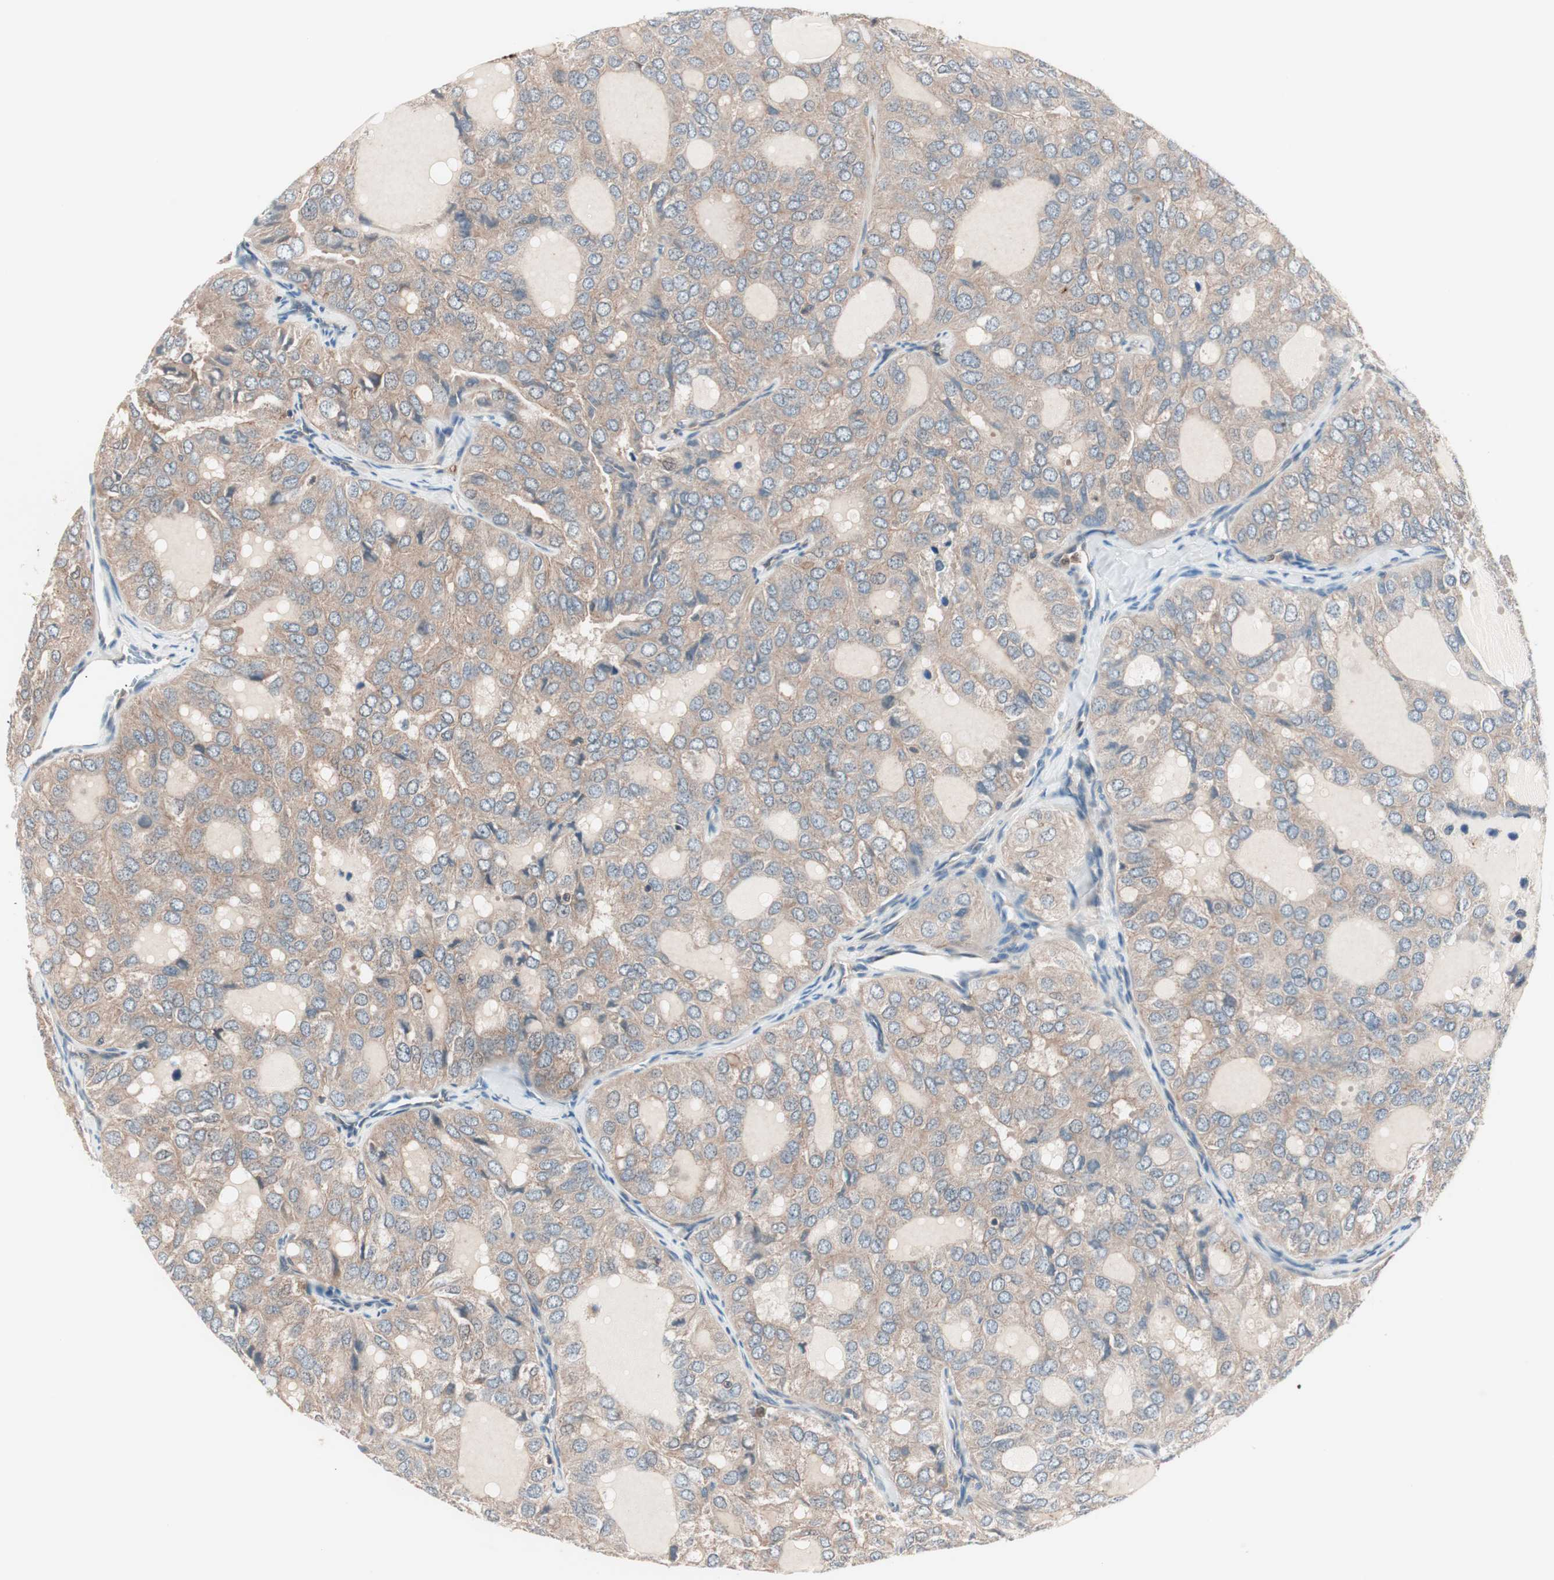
{"staining": {"intensity": "moderate", "quantity": ">75%", "location": "cytoplasmic/membranous"}, "tissue": "thyroid cancer", "cell_type": "Tumor cells", "image_type": "cancer", "snomed": [{"axis": "morphology", "description": "Follicular adenoma carcinoma, NOS"}, {"axis": "topography", "description": "Thyroid gland"}], "caption": "Human thyroid cancer (follicular adenoma carcinoma) stained with a brown dye shows moderate cytoplasmic/membranous positive positivity in approximately >75% of tumor cells.", "gene": "TSG101", "patient": {"sex": "male", "age": 75}}